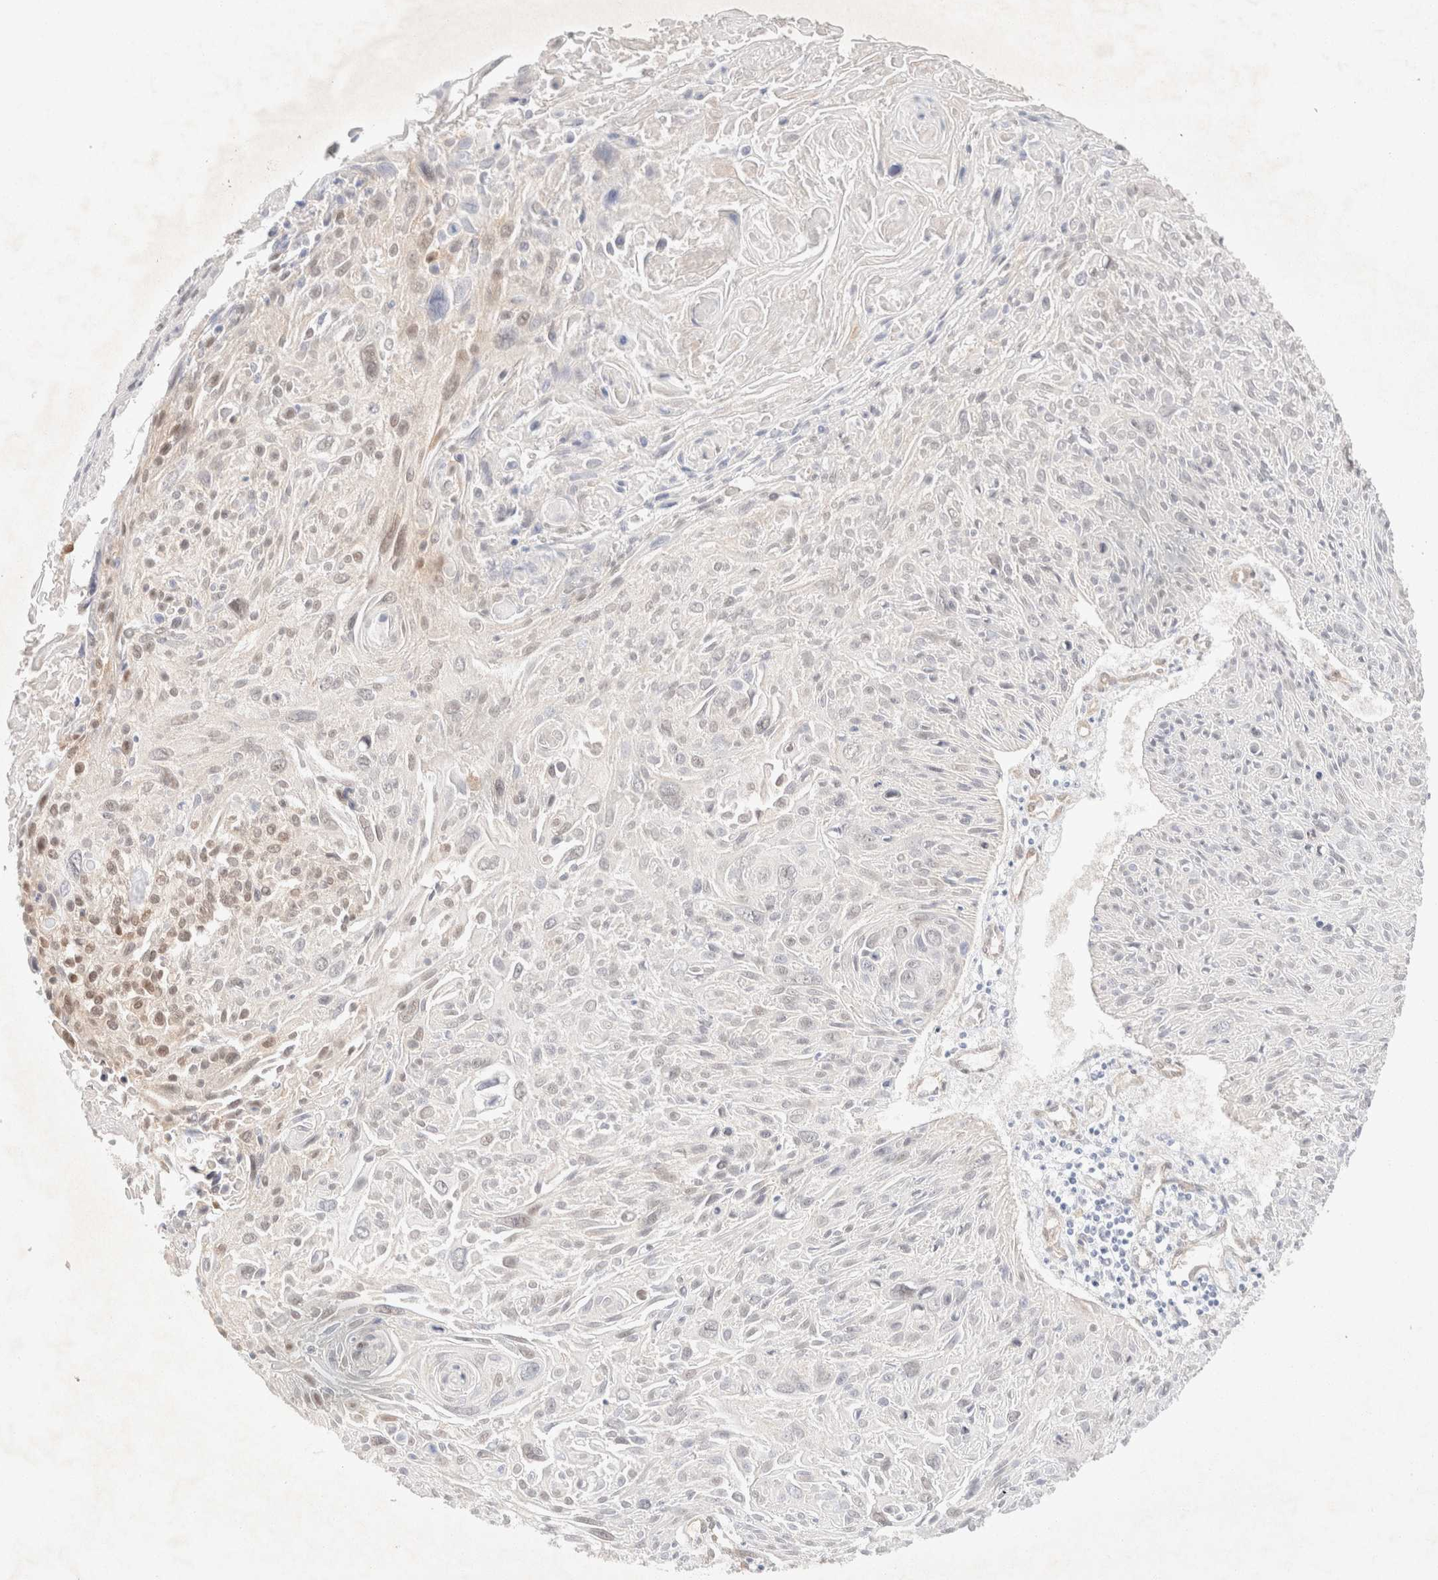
{"staining": {"intensity": "weak", "quantity": "<25%", "location": "cytoplasmic/membranous,nuclear"}, "tissue": "cervical cancer", "cell_type": "Tumor cells", "image_type": "cancer", "snomed": [{"axis": "morphology", "description": "Squamous cell carcinoma, NOS"}, {"axis": "topography", "description": "Cervix"}], "caption": "Immunohistochemistry of squamous cell carcinoma (cervical) demonstrates no staining in tumor cells.", "gene": "CSNK1E", "patient": {"sex": "female", "age": 51}}